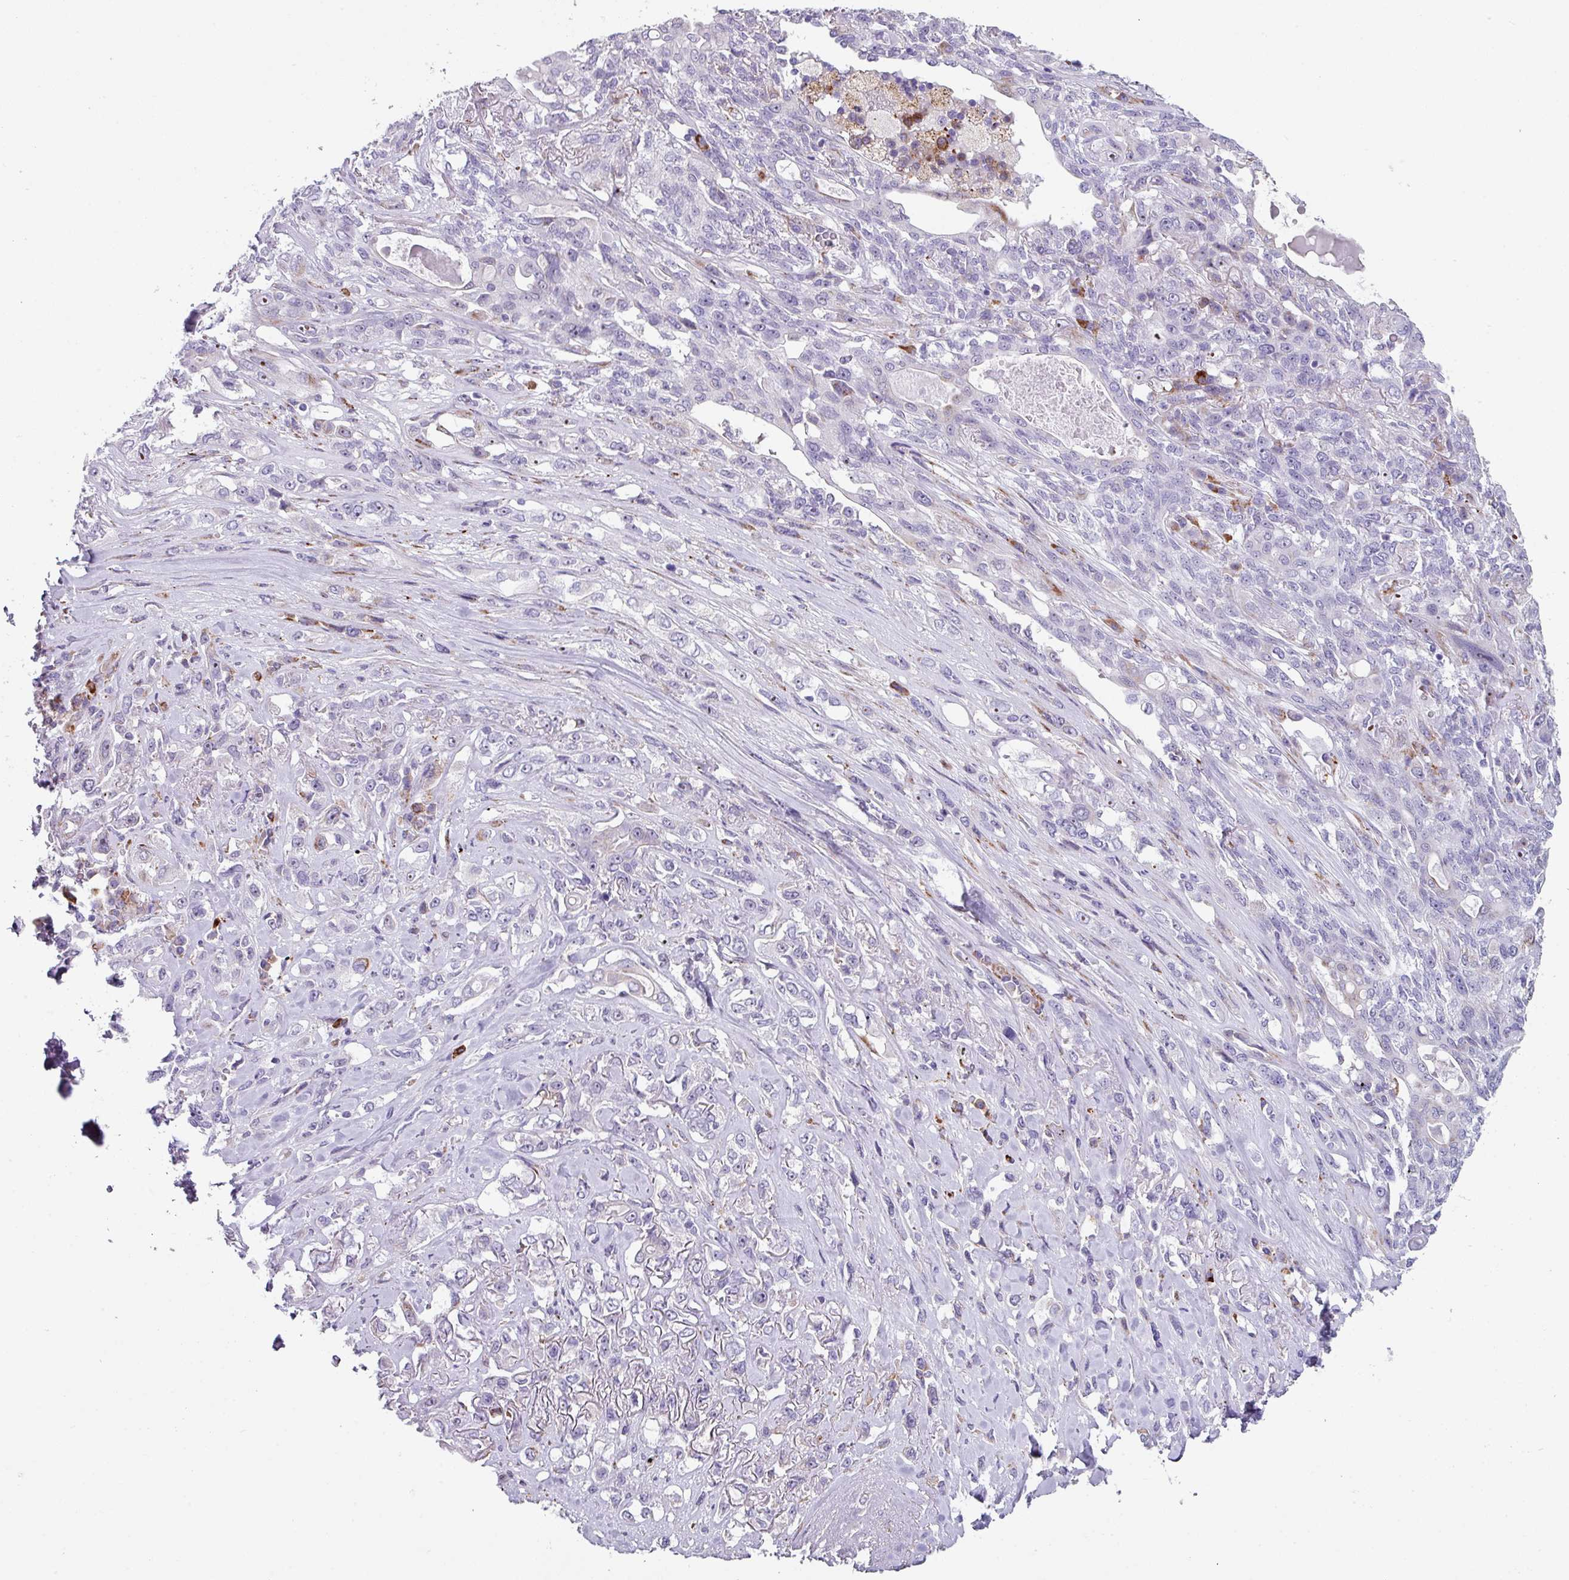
{"staining": {"intensity": "negative", "quantity": "none", "location": "none"}, "tissue": "lung cancer", "cell_type": "Tumor cells", "image_type": "cancer", "snomed": [{"axis": "morphology", "description": "Squamous cell carcinoma, NOS"}, {"axis": "topography", "description": "Lung"}], "caption": "IHC of lung cancer reveals no positivity in tumor cells.", "gene": "BMS1", "patient": {"sex": "female", "age": 70}}